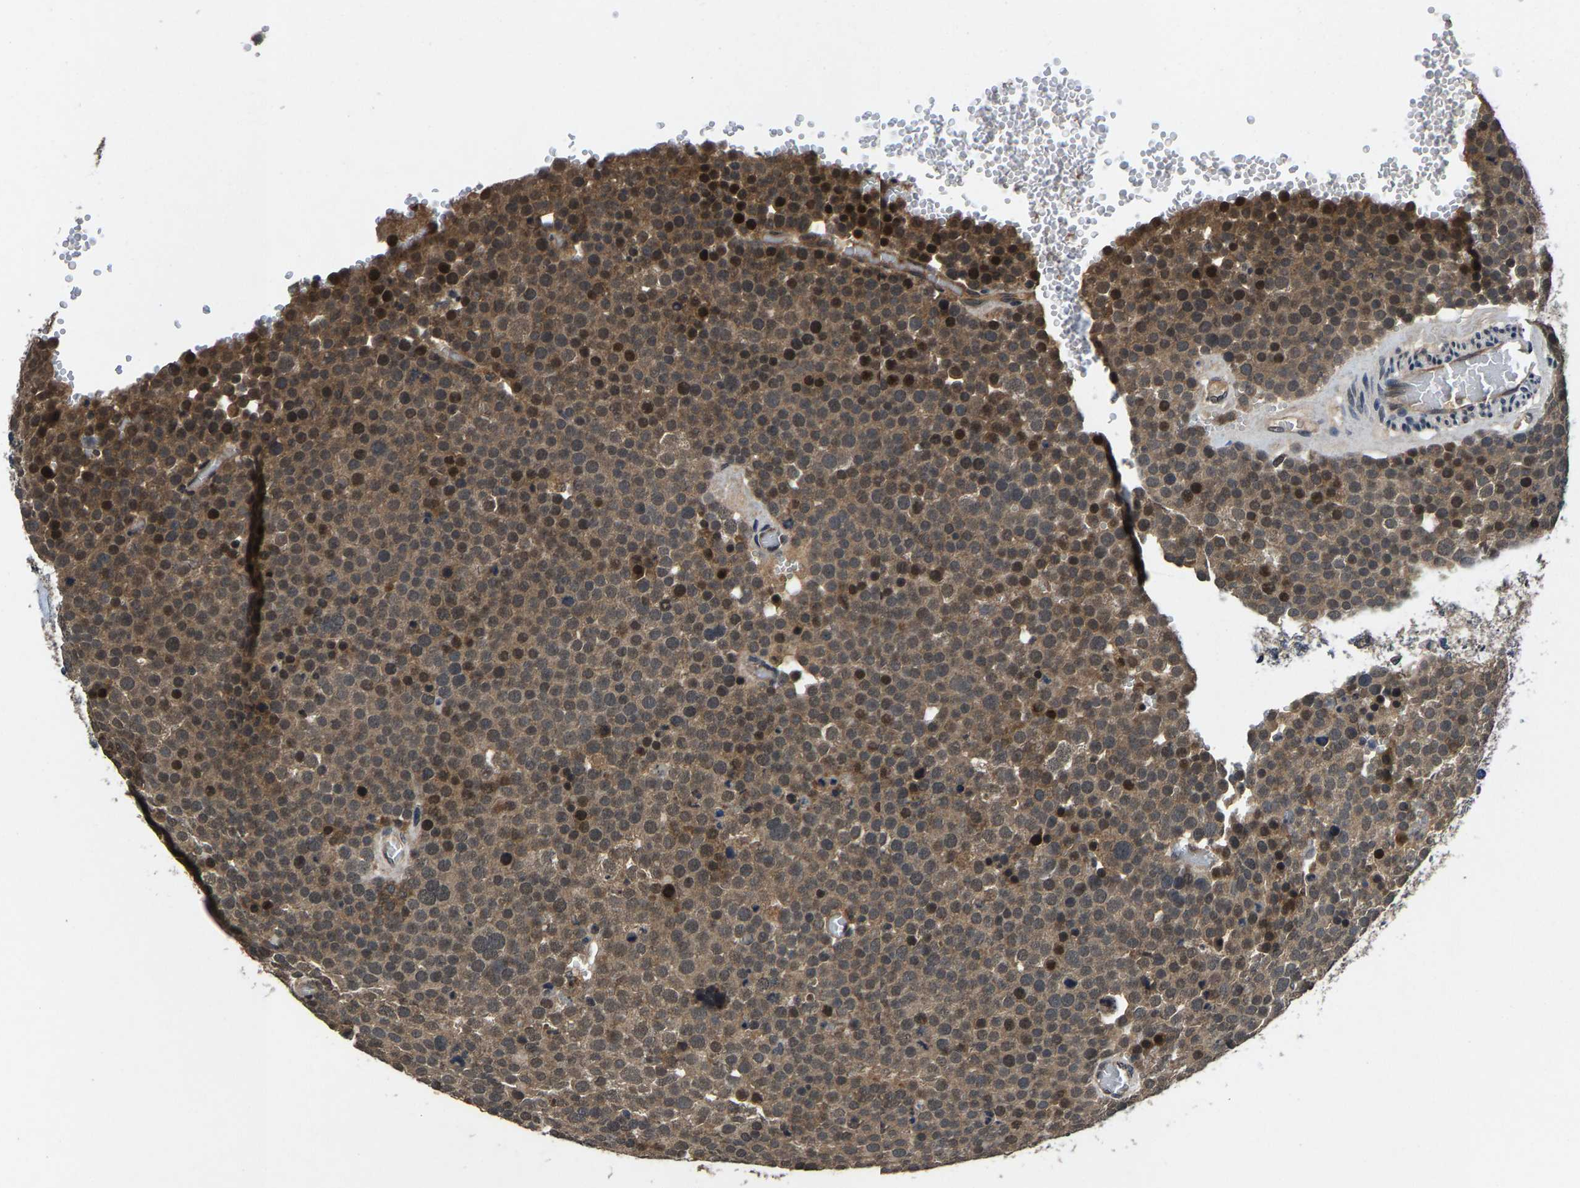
{"staining": {"intensity": "strong", "quantity": "<25%", "location": "cytoplasmic/membranous,nuclear"}, "tissue": "testis cancer", "cell_type": "Tumor cells", "image_type": "cancer", "snomed": [{"axis": "morphology", "description": "Seminoma, NOS"}, {"axis": "topography", "description": "Testis"}], "caption": "Strong cytoplasmic/membranous and nuclear staining is identified in about <25% of tumor cells in testis cancer. Ihc stains the protein in brown and the nuclei are stained blue.", "gene": "HUWE1", "patient": {"sex": "male", "age": 71}}